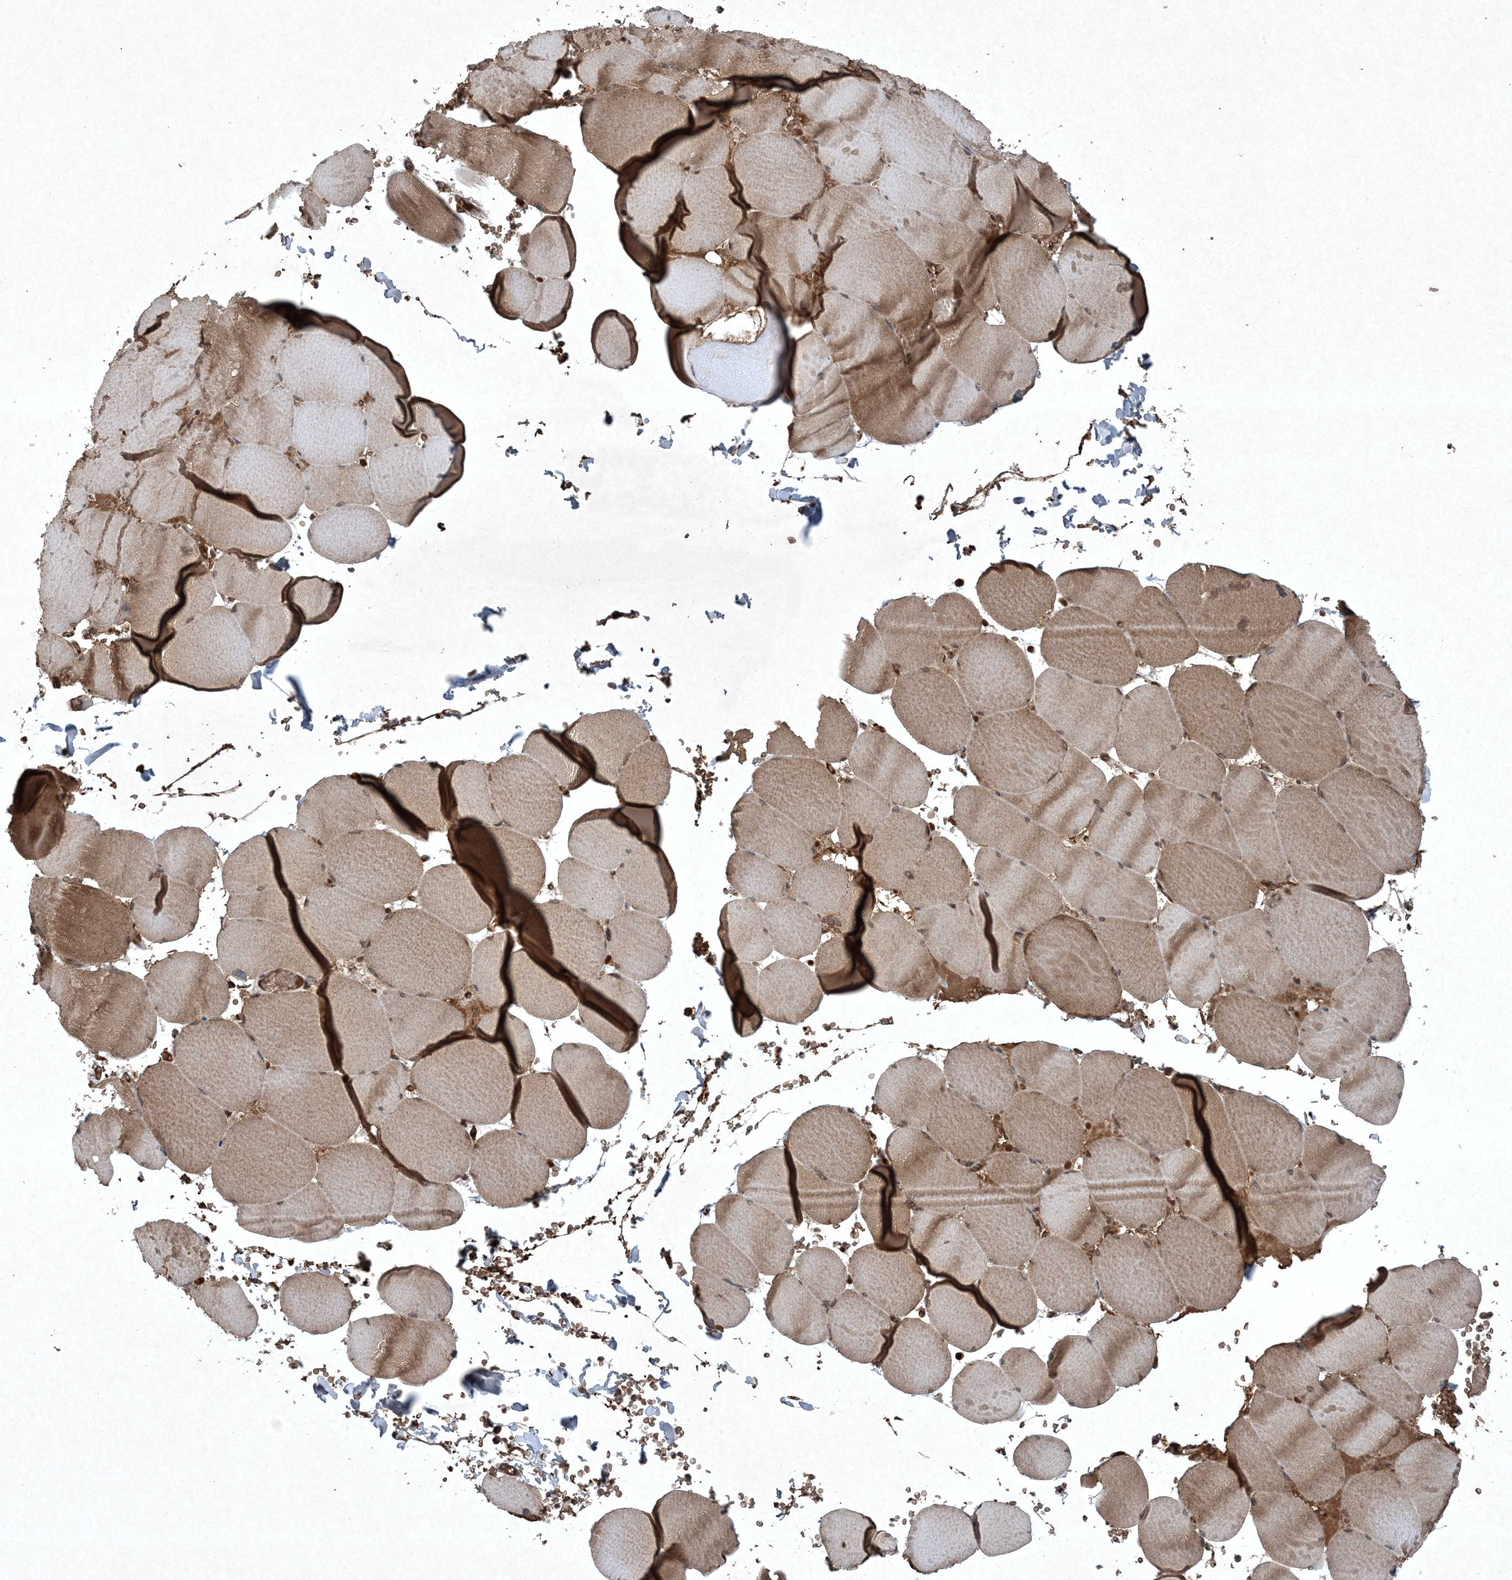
{"staining": {"intensity": "moderate", "quantity": ">75%", "location": "cytoplasmic/membranous"}, "tissue": "skeletal muscle", "cell_type": "Myocytes", "image_type": "normal", "snomed": [{"axis": "morphology", "description": "Normal tissue, NOS"}, {"axis": "topography", "description": "Skeletal muscle"}, {"axis": "topography", "description": "Head-Neck"}], "caption": "Skeletal muscle stained with IHC demonstrates moderate cytoplasmic/membranous positivity in about >75% of myocytes.", "gene": "GNG5", "patient": {"sex": "male", "age": 66}}